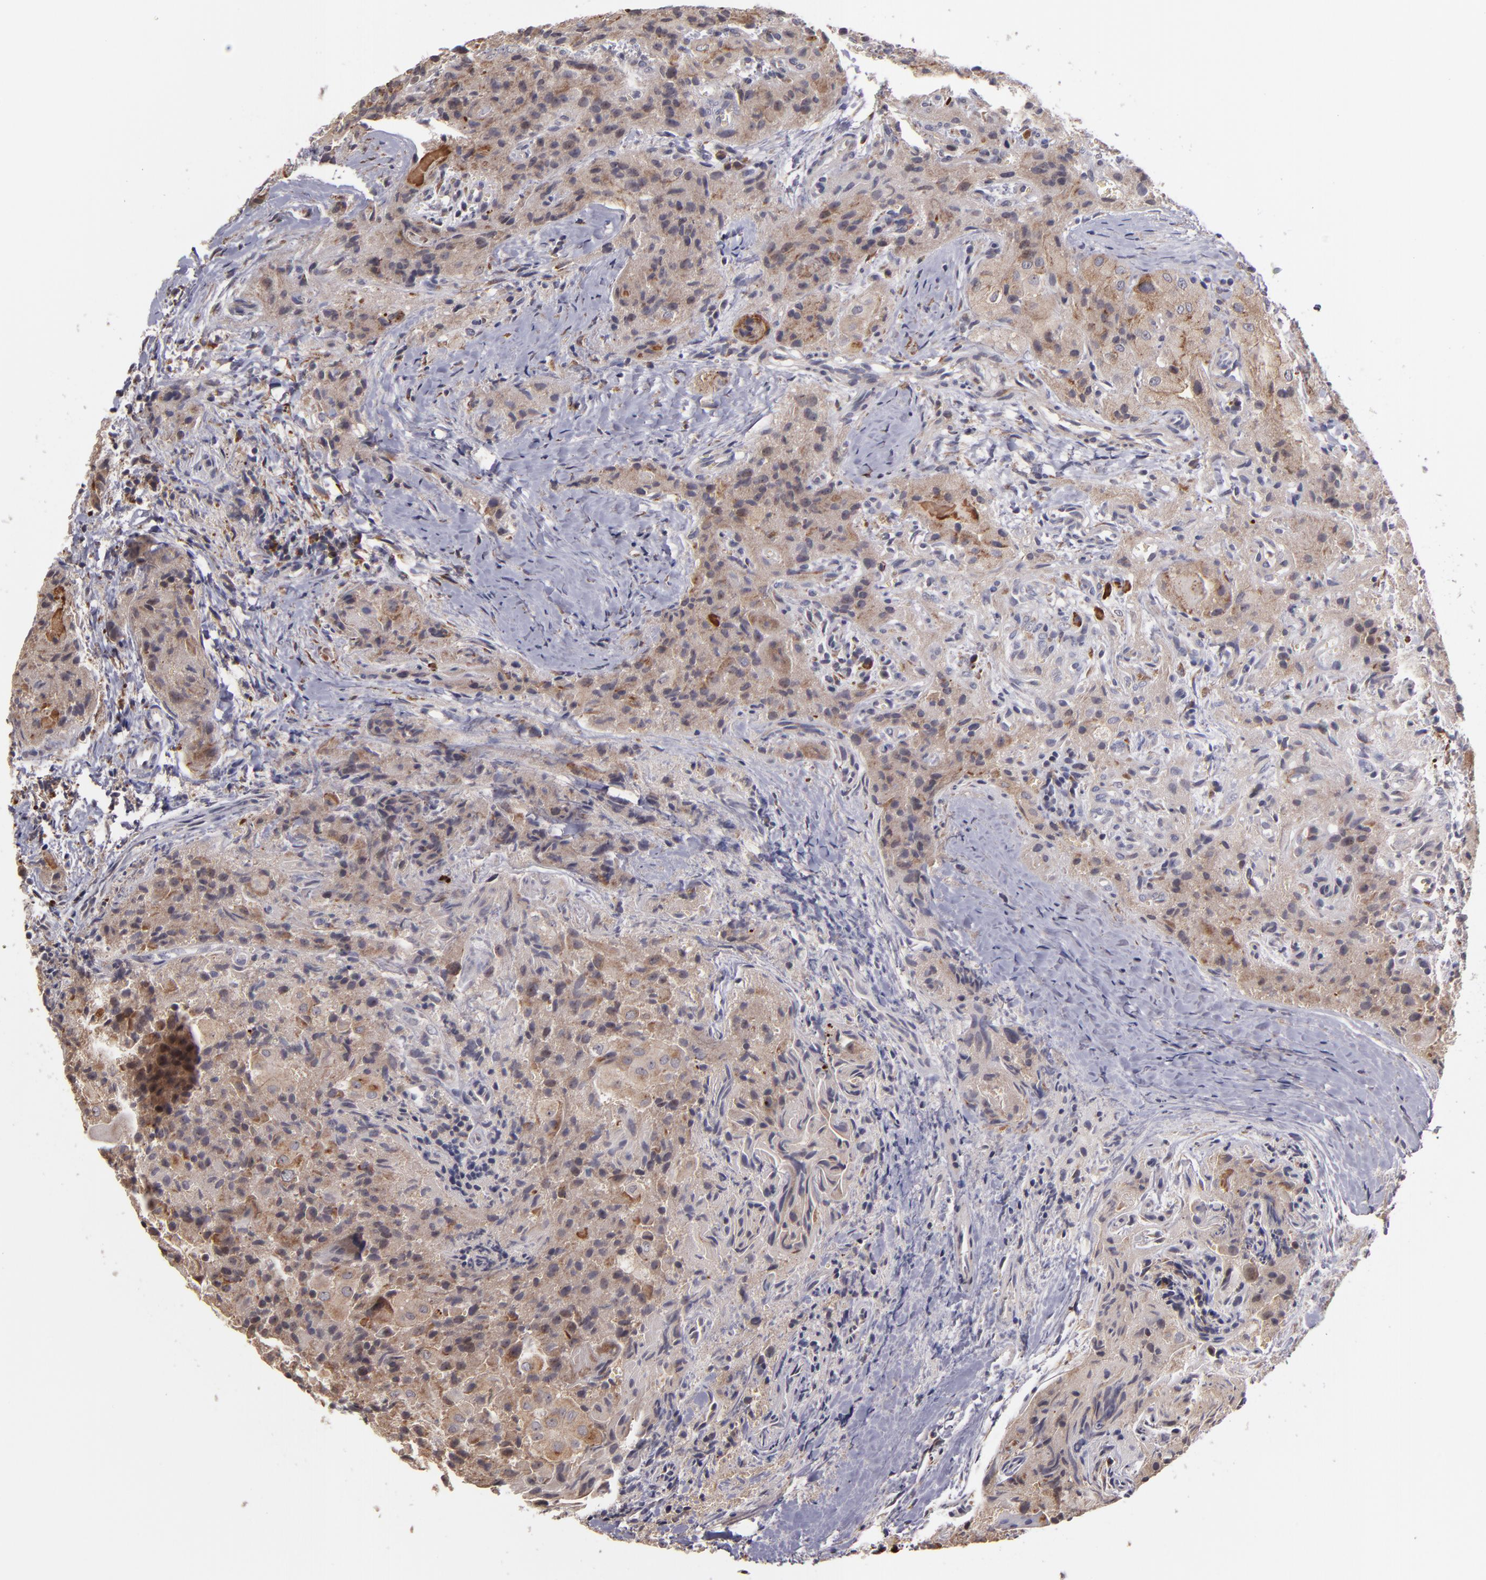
{"staining": {"intensity": "weak", "quantity": ">75%", "location": "cytoplasmic/membranous"}, "tissue": "thyroid cancer", "cell_type": "Tumor cells", "image_type": "cancer", "snomed": [{"axis": "morphology", "description": "Papillary adenocarcinoma, NOS"}, {"axis": "topography", "description": "Thyroid gland"}], "caption": "A histopathology image of papillary adenocarcinoma (thyroid) stained for a protein shows weak cytoplasmic/membranous brown staining in tumor cells.", "gene": "CASP1", "patient": {"sex": "female", "age": 71}}